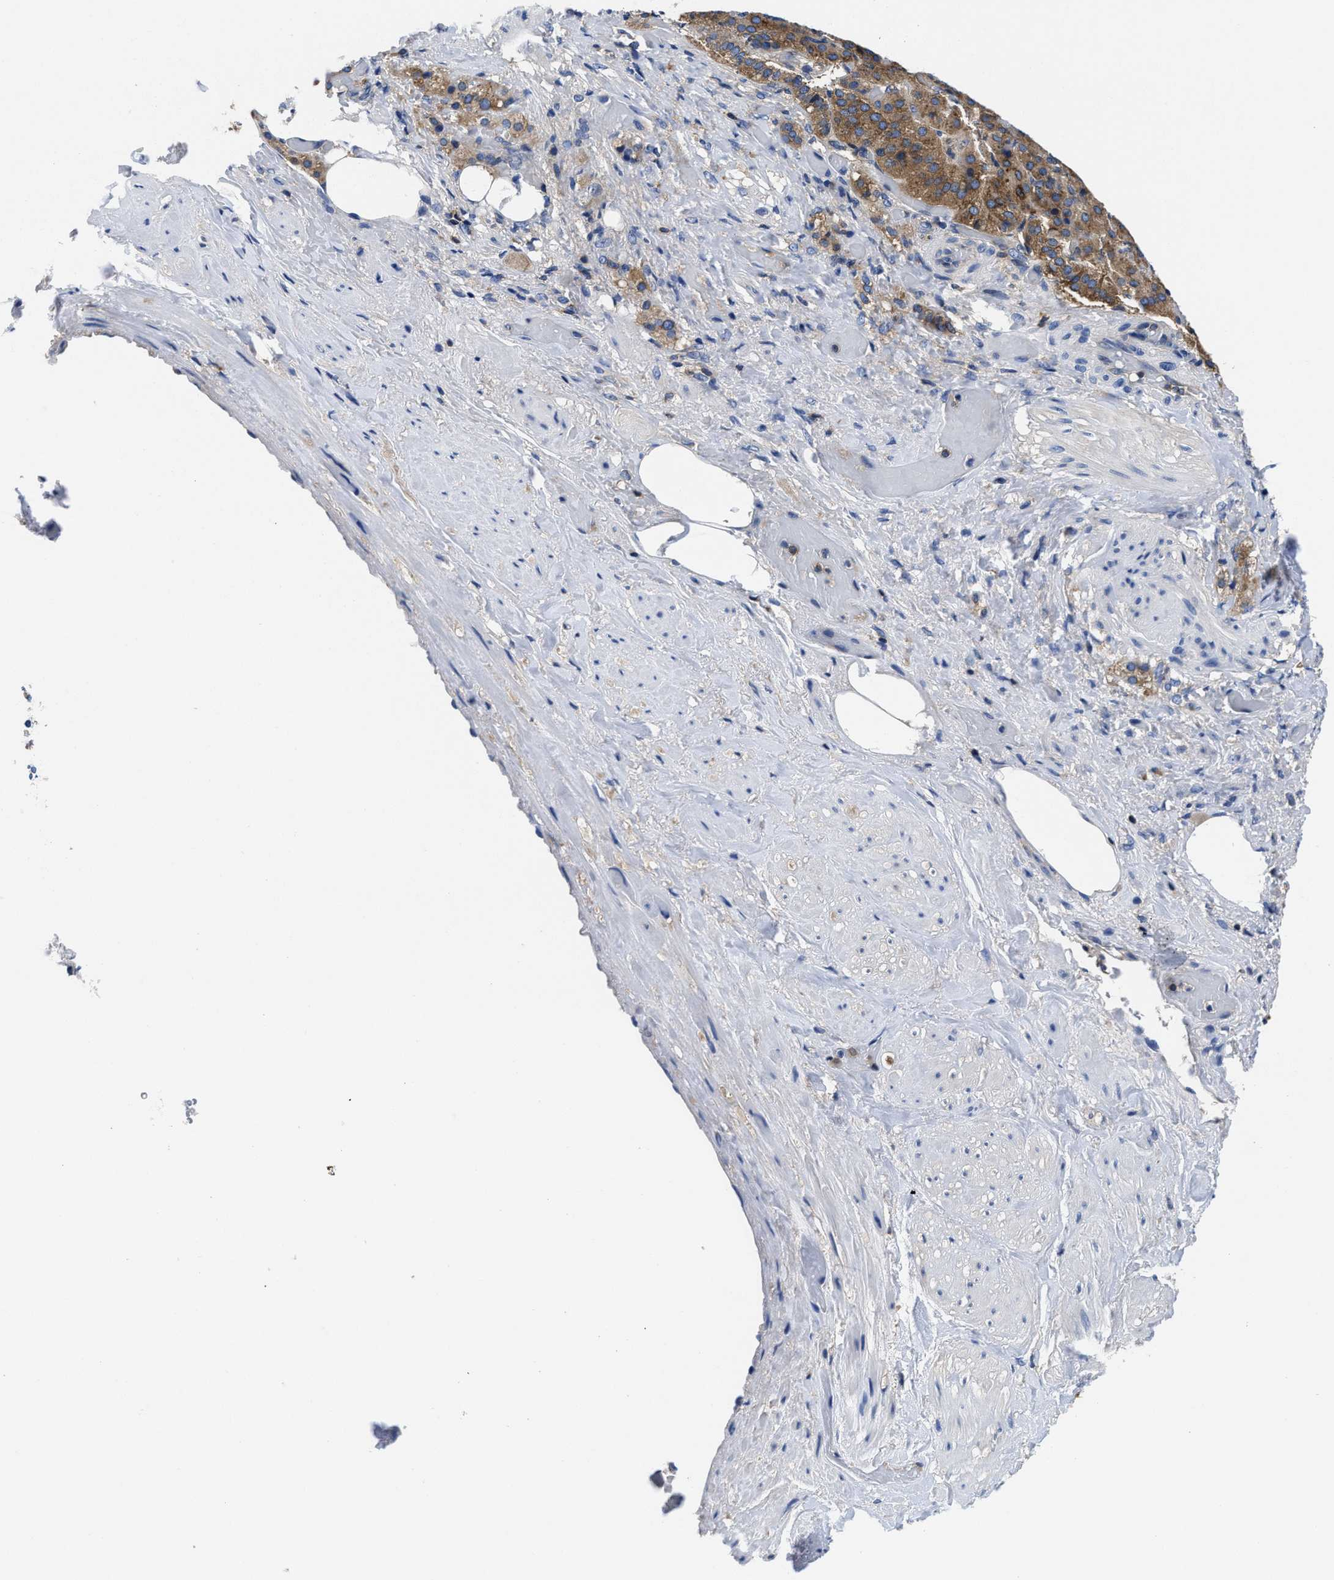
{"staining": {"intensity": "moderate", "quantity": ">75%", "location": "cytoplasmic/membranous"}, "tissue": "adrenal gland", "cell_type": "Glandular cells", "image_type": "normal", "snomed": [{"axis": "morphology", "description": "Normal tissue, NOS"}, {"axis": "topography", "description": "Adrenal gland"}], "caption": "Glandular cells display moderate cytoplasmic/membranous positivity in about >75% of cells in unremarkable adrenal gland.", "gene": "YARS1", "patient": {"sex": "female", "age": 59}}